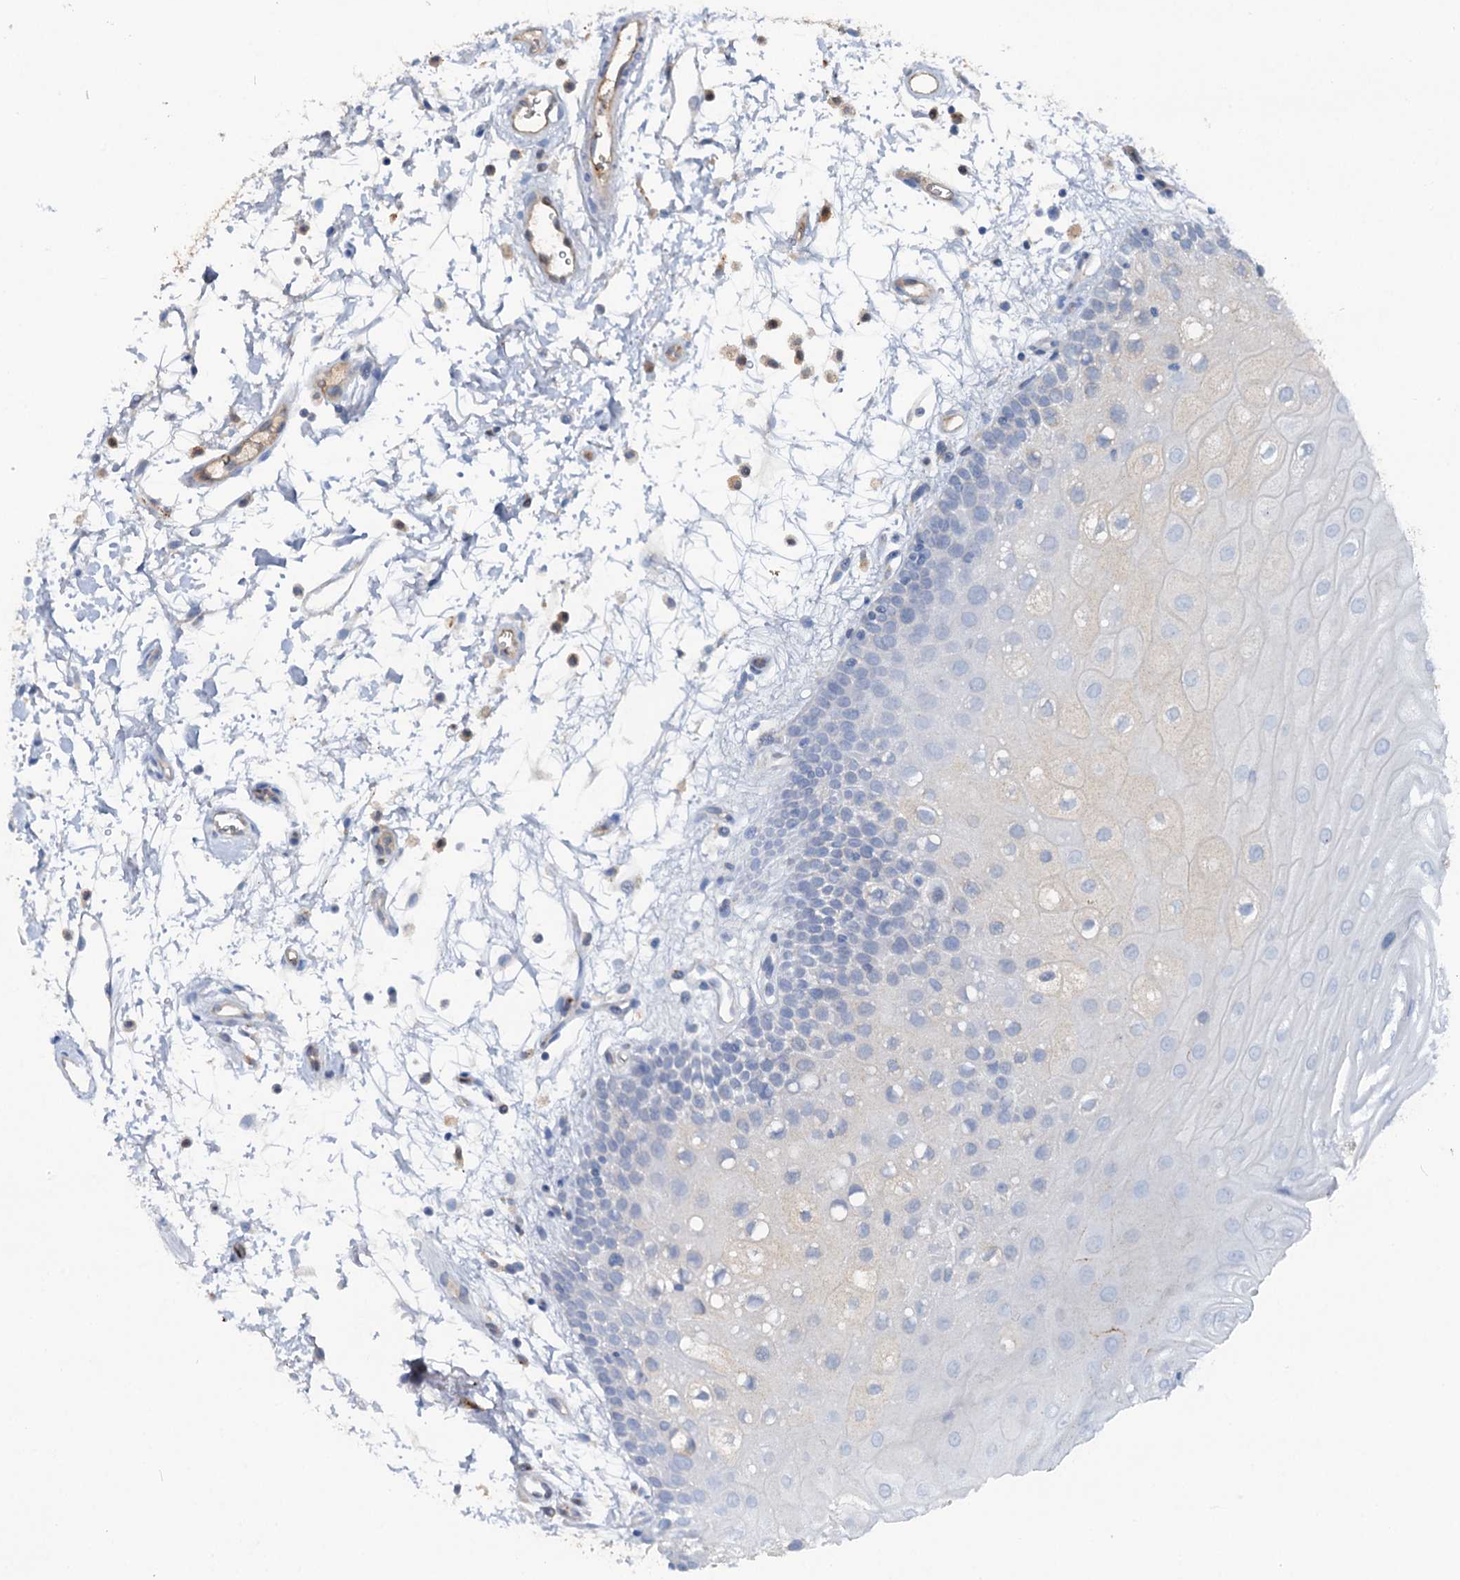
{"staining": {"intensity": "negative", "quantity": "none", "location": "none"}, "tissue": "oral mucosa", "cell_type": "Squamous epithelial cells", "image_type": "normal", "snomed": [{"axis": "morphology", "description": "Normal tissue, NOS"}, {"axis": "topography", "description": "Oral tissue"}, {"axis": "topography", "description": "Tounge, NOS"}], "caption": "An image of oral mucosa stained for a protein shows no brown staining in squamous epithelial cells. (Brightfield microscopy of DAB immunohistochemistry (IHC) at high magnification).", "gene": "IL17RD", "patient": {"sex": "female", "age": 73}}